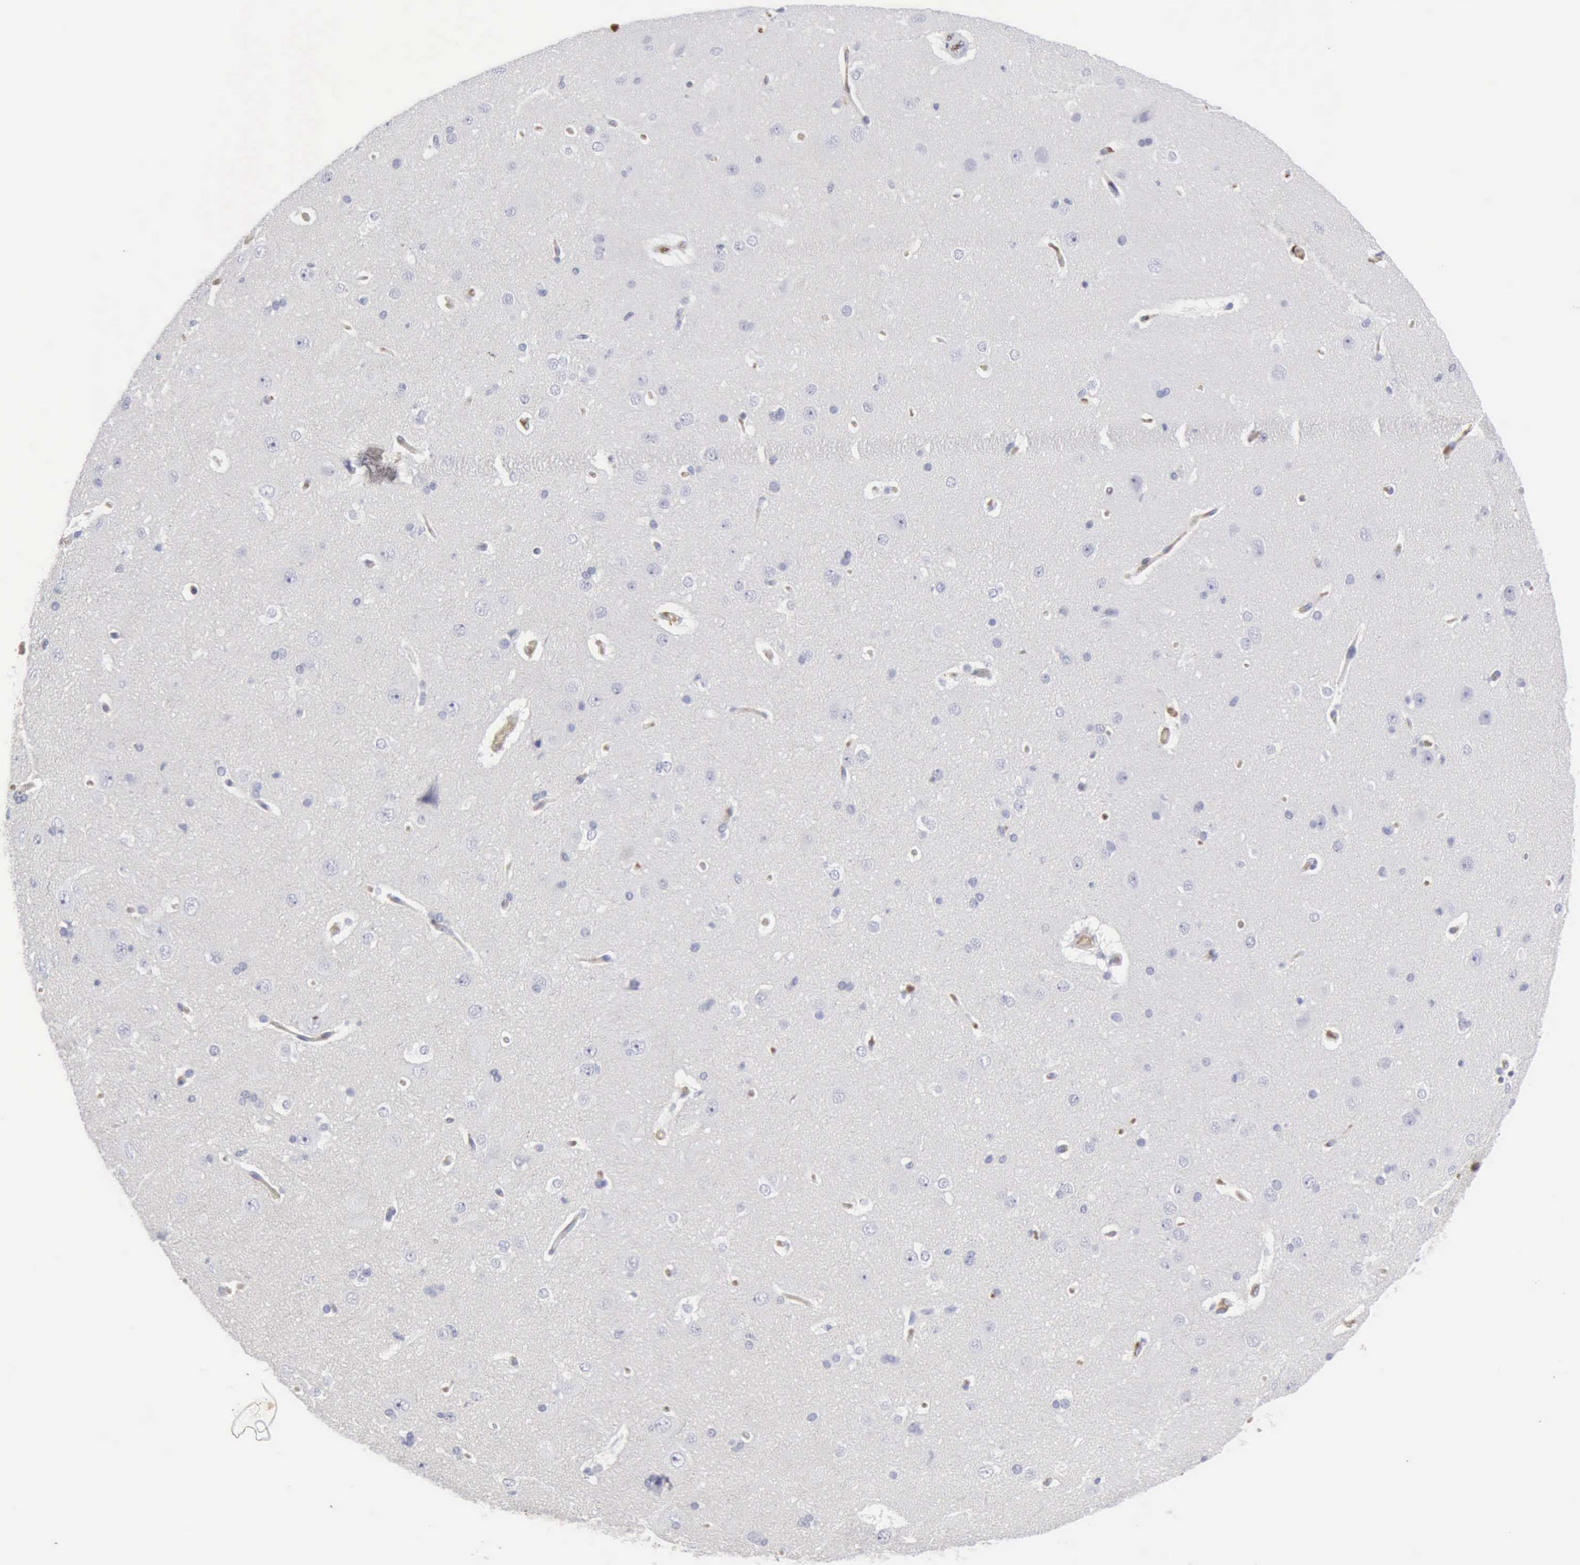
{"staining": {"intensity": "moderate", "quantity": "25%-75%", "location": "cytoplasmic/membranous"}, "tissue": "cerebral cortex", "cell_type": "Endothelial cells", "image_type": "normal", "snomed": [{"axis": "morphology", "description": "Normal tissue, NOS"}, {"axis": "topography", "description": "Cerebral cortex"}], "caption": "A medium amount of moderate cytoplasmic/membranous positivity is appreciated in approximately 25%-75% of endothelial cells in benign cerebral cortex. (Stains: DAB in brown, nuclei in blue, Microscopy: brightfield microscopy at high magnification).", "gene": "SERPINA1", "patient": {"sex": "female", "age": 45}}